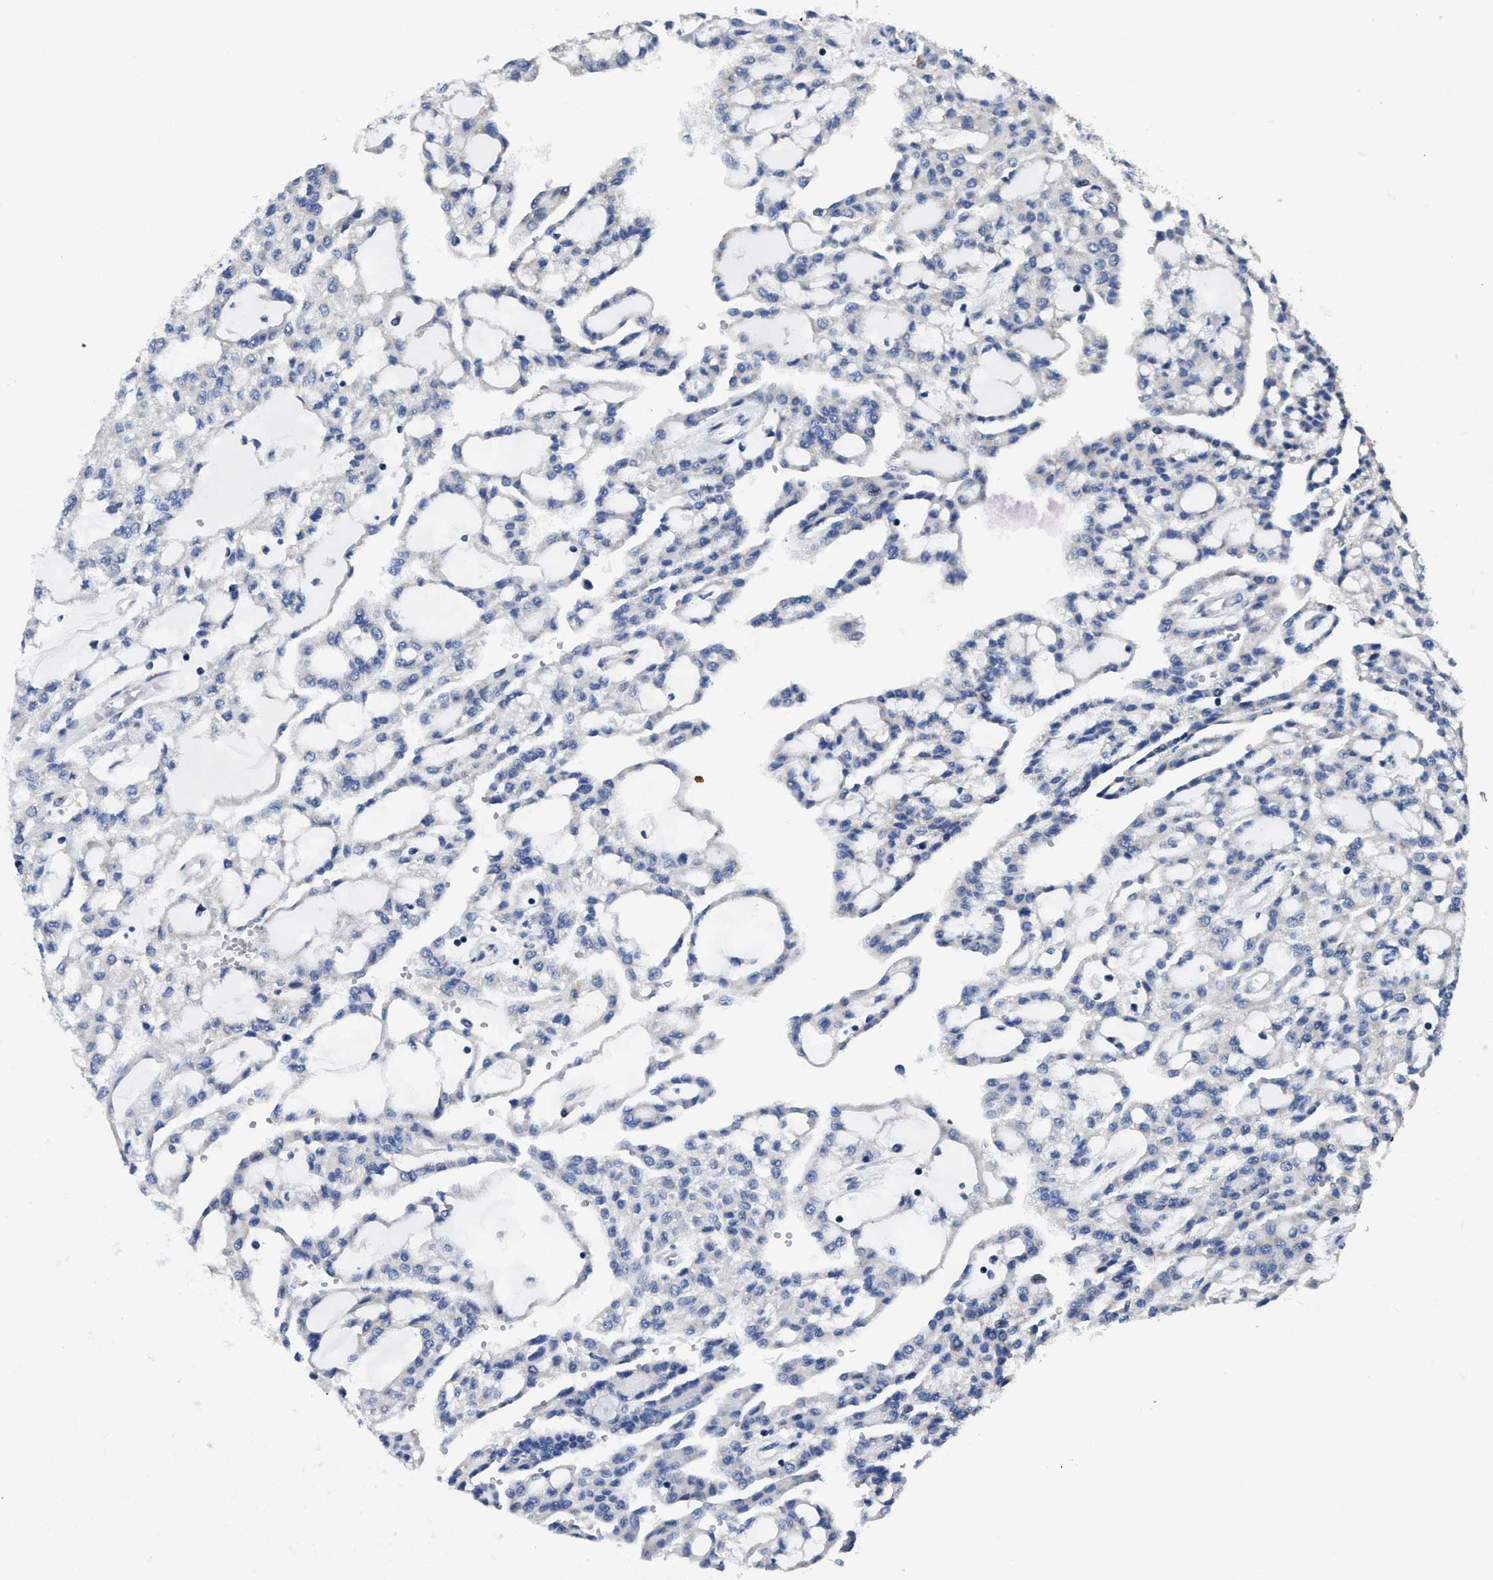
{"staining": {"intensity": "negative", "quantity": "none", "location": "none"}, "tissue": "renal cancer", "cell_type": "Tumor cells", "image_type": "cancer", "snomed": [{"axis": "morphology", "description": "Adenocarcinoma, NOS"}, {"axis": "topography", "description": "Kidney"}], "caption": "IHC photomicrograph of human adenocarcinoma (renal) stained for a protein (brown), which shows no staining in tumor cells.", "gene": "SLC35F1", "patient": {"sex": "male", "age": 63}}